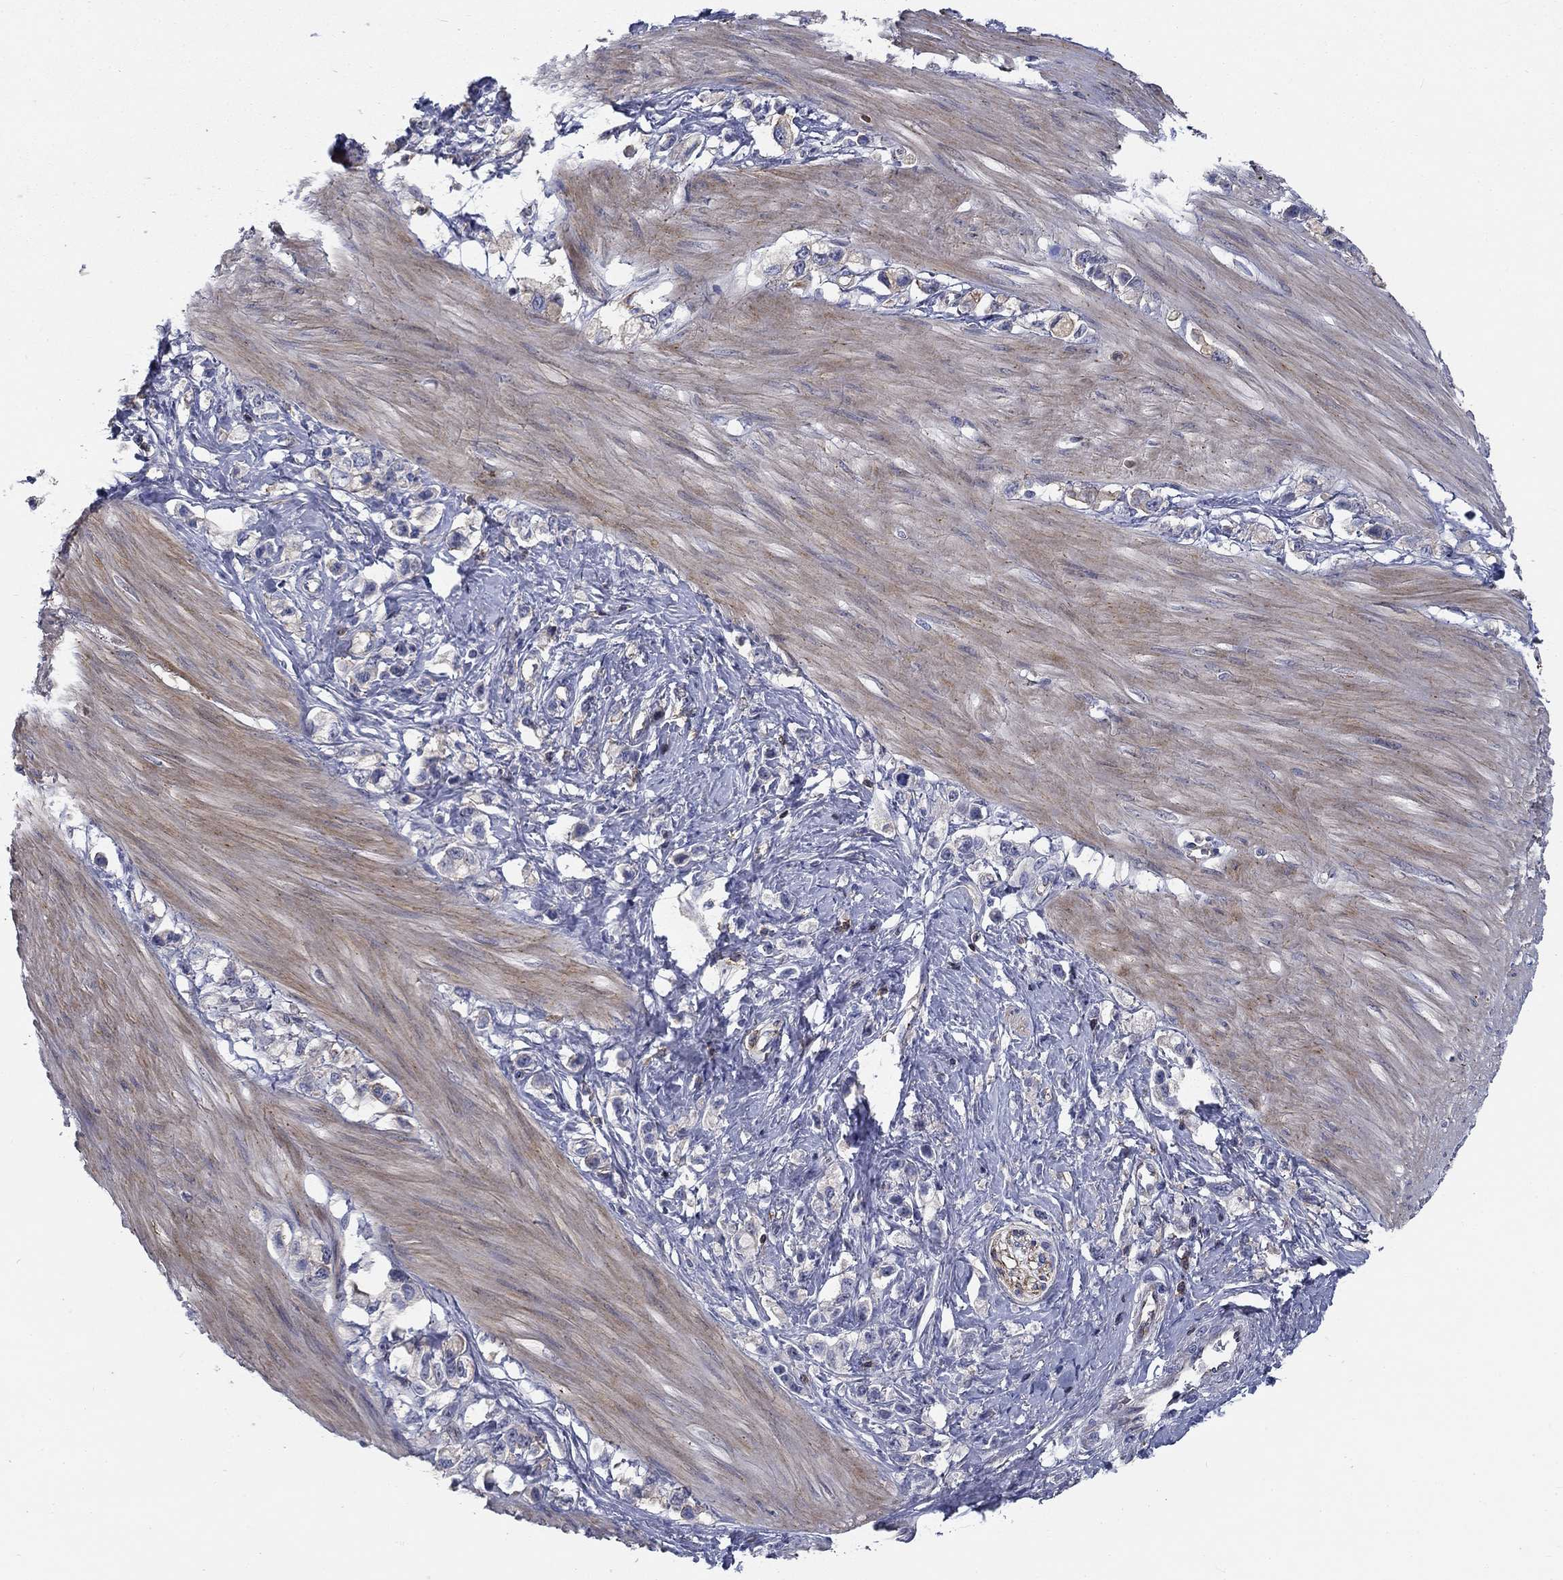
{"staining": {"intensity": "negative", "quantity": "none", "location": "none"}, "tissue": "stomach cancer", "cell_type": "Tumor cells", "image_type": "cancer", "snomed": [{"axis": "morphology", "description": "Normal tissue, NOS"}, {"axis": "morphology", "description": "Adenocarcinoma, NOS"}, {"axis": "morphology", "description": "Adenocarcinoma, High grade"}, {"axis": "topography", "description": "Stomach, upper"}, {"axis": "topography", "description": "Stomach"}], "caption": "IHC micrograph of adenocarcinoma (high-grade) (stomach) stained for a protein (brown), which exhibits no staining in tumor cells. (Brightfield microscopy of DAB (3,3'-diaminobenzidine) immunohistochemistry (IHC) at high magnification).", "gene": "SIT1", "patient": {"sex": "female", "age": 65}}